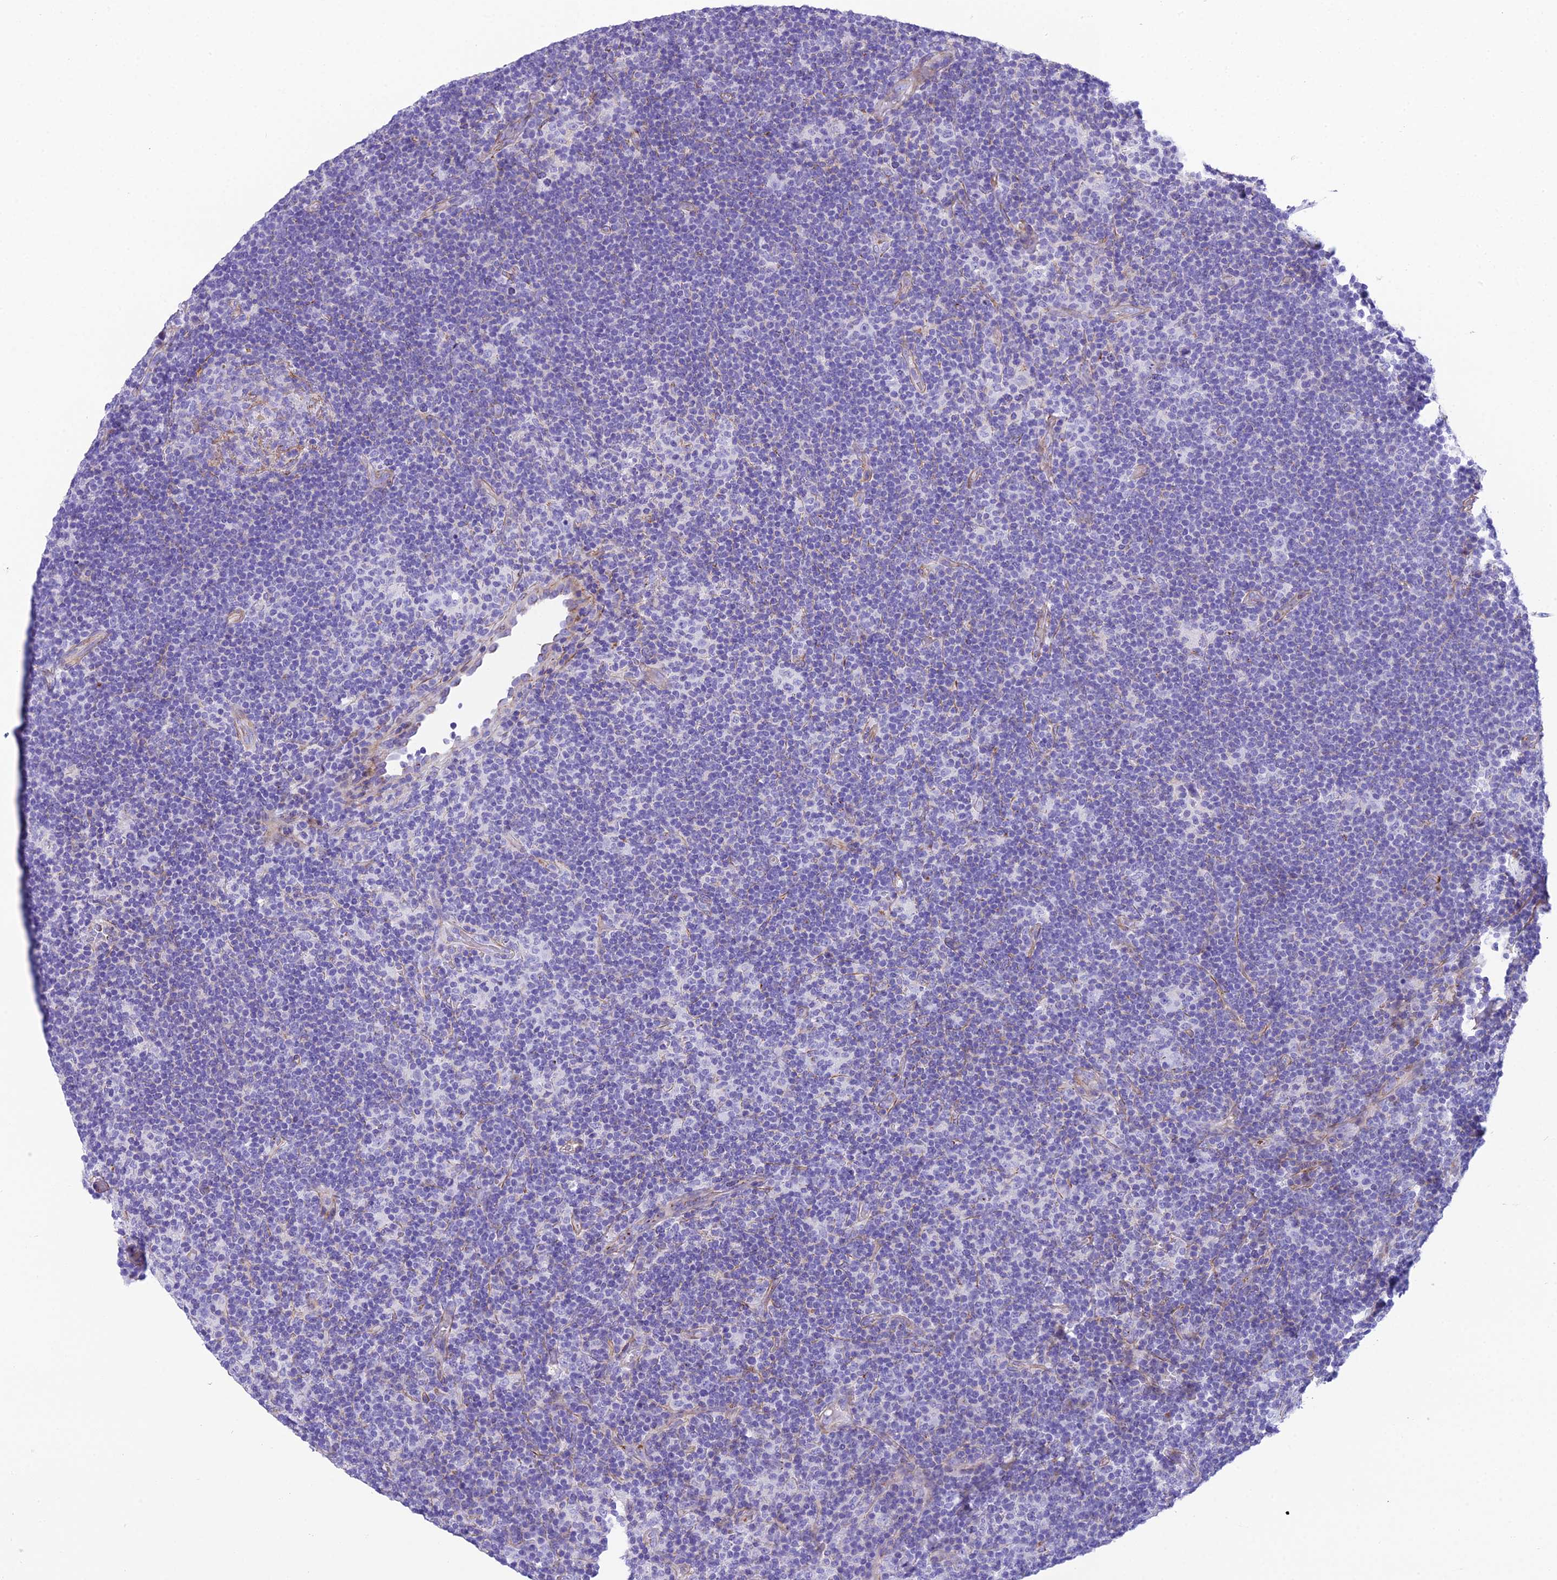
{"staining": {"intensity": "negative", "quantity": "none", "location": "none"}, "tissue": "lymphoma", "cell_type": "Tumor cells", "image_type": "cancer", "snomed": [{"axis": "morphology", "description": "Hodgkin's disease, NOS"}, {"axis": "topography", "description": "Lymph node"}], "caption": "The immunohistochemistry image has no significant positivity in tumor cells of lymphoma tissue. Nuclei are stained in blue.", "gene": "GFRA1", "patient": {"sex": "female", "age": 57}}